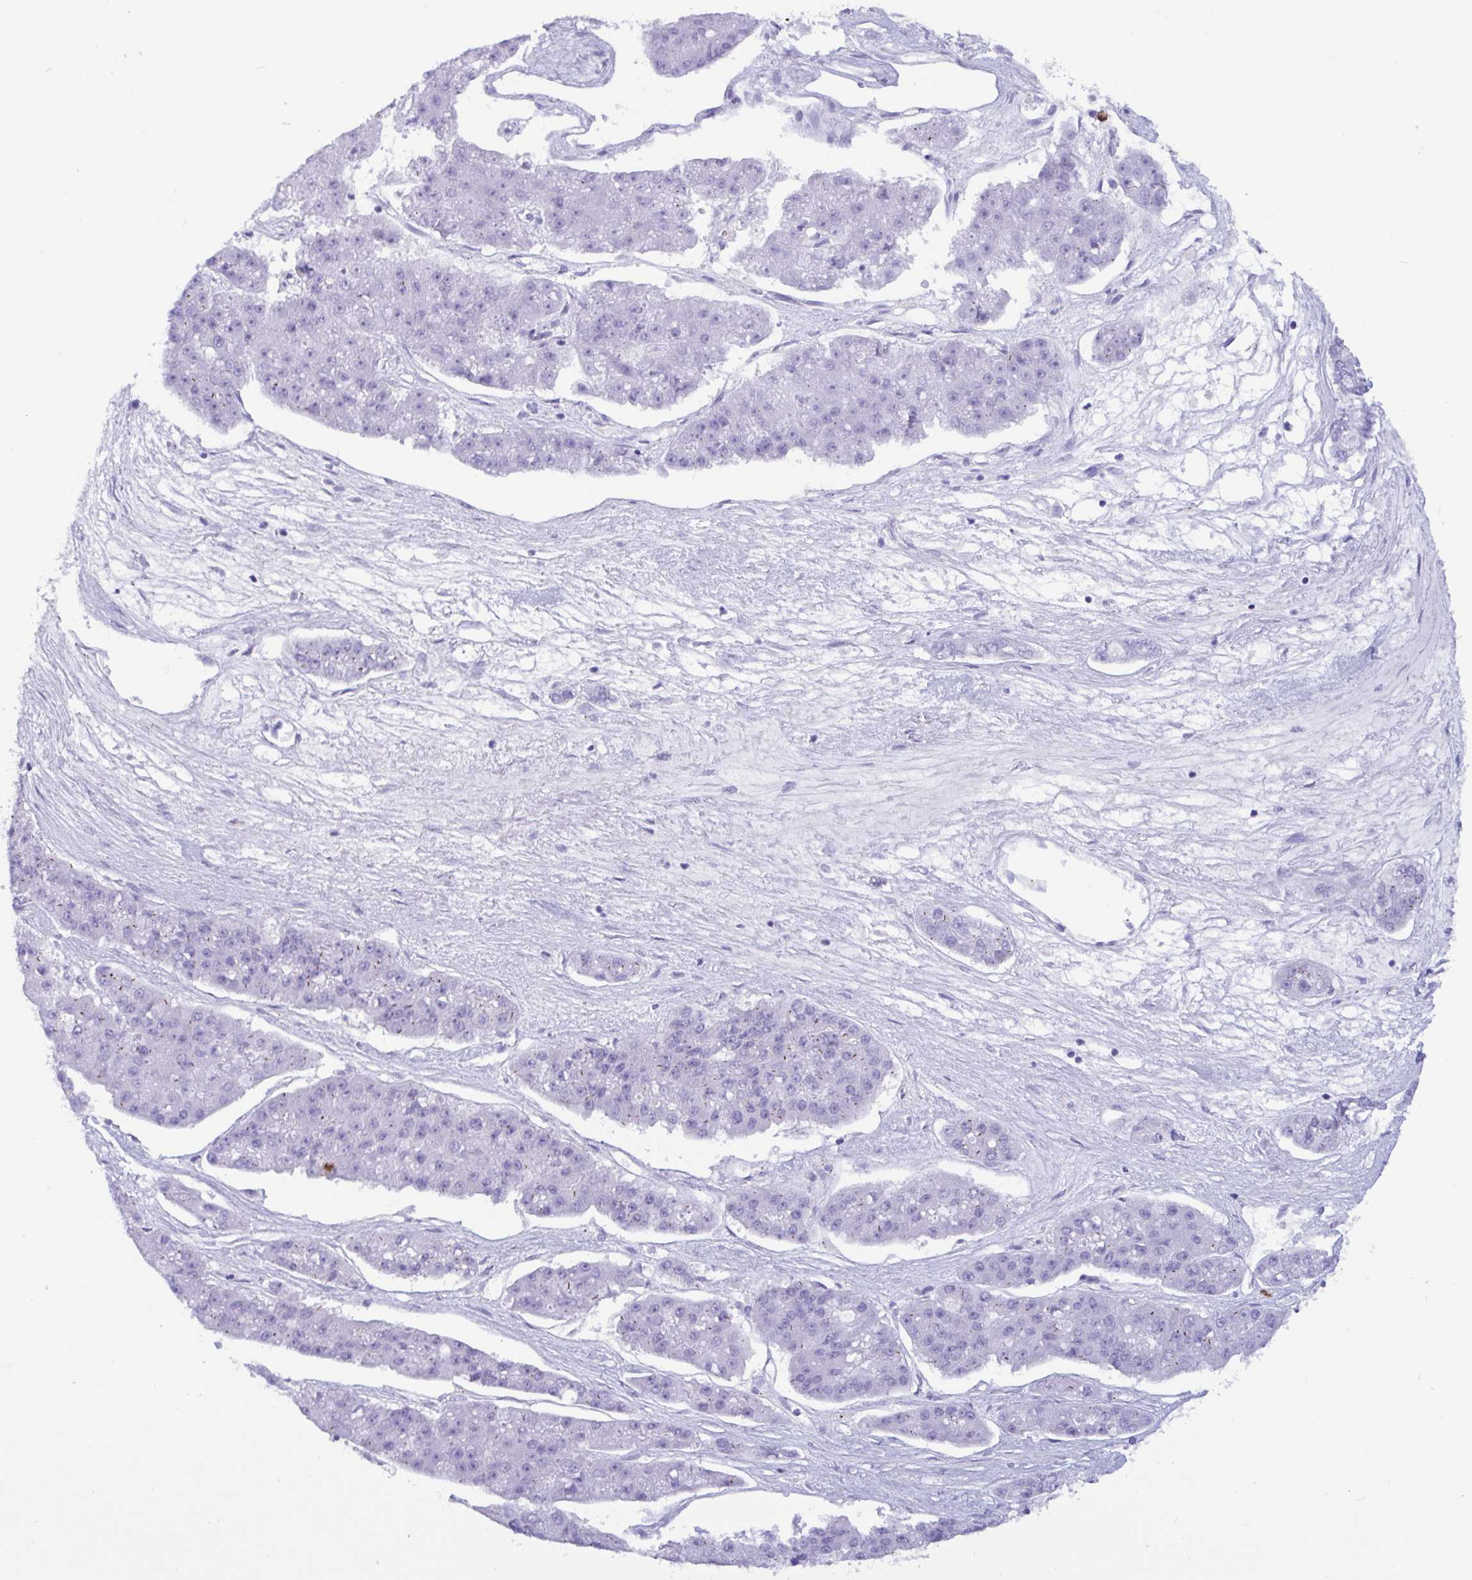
{"staining": {"intensity": "weak", "quantity": "<25%", "location": "cytoplasmic/membranous"}, "tissue": "pancreatic cancer", "cell_type": "Tumor cells", "image_type": "cancer", "snomed": [{"axis": "morphology", "description": "Adenocarcinoma, NOS"}, {"axis": "topography", "description": "Pancreas"}], "caption": "A high-resolution image shows immunohistochemistry (IHC) staining of pancreatic adenocarcinoma, which shows no significant expression in tumor cells. Brightfield microscopy of IHC stained with DAB (3,3'-diaminobenzidine) (brown) and hematoxylin (blue), captured at high magnification.", "gene": "RNASE3", "patient": {"sex": "male", "age": 50}}